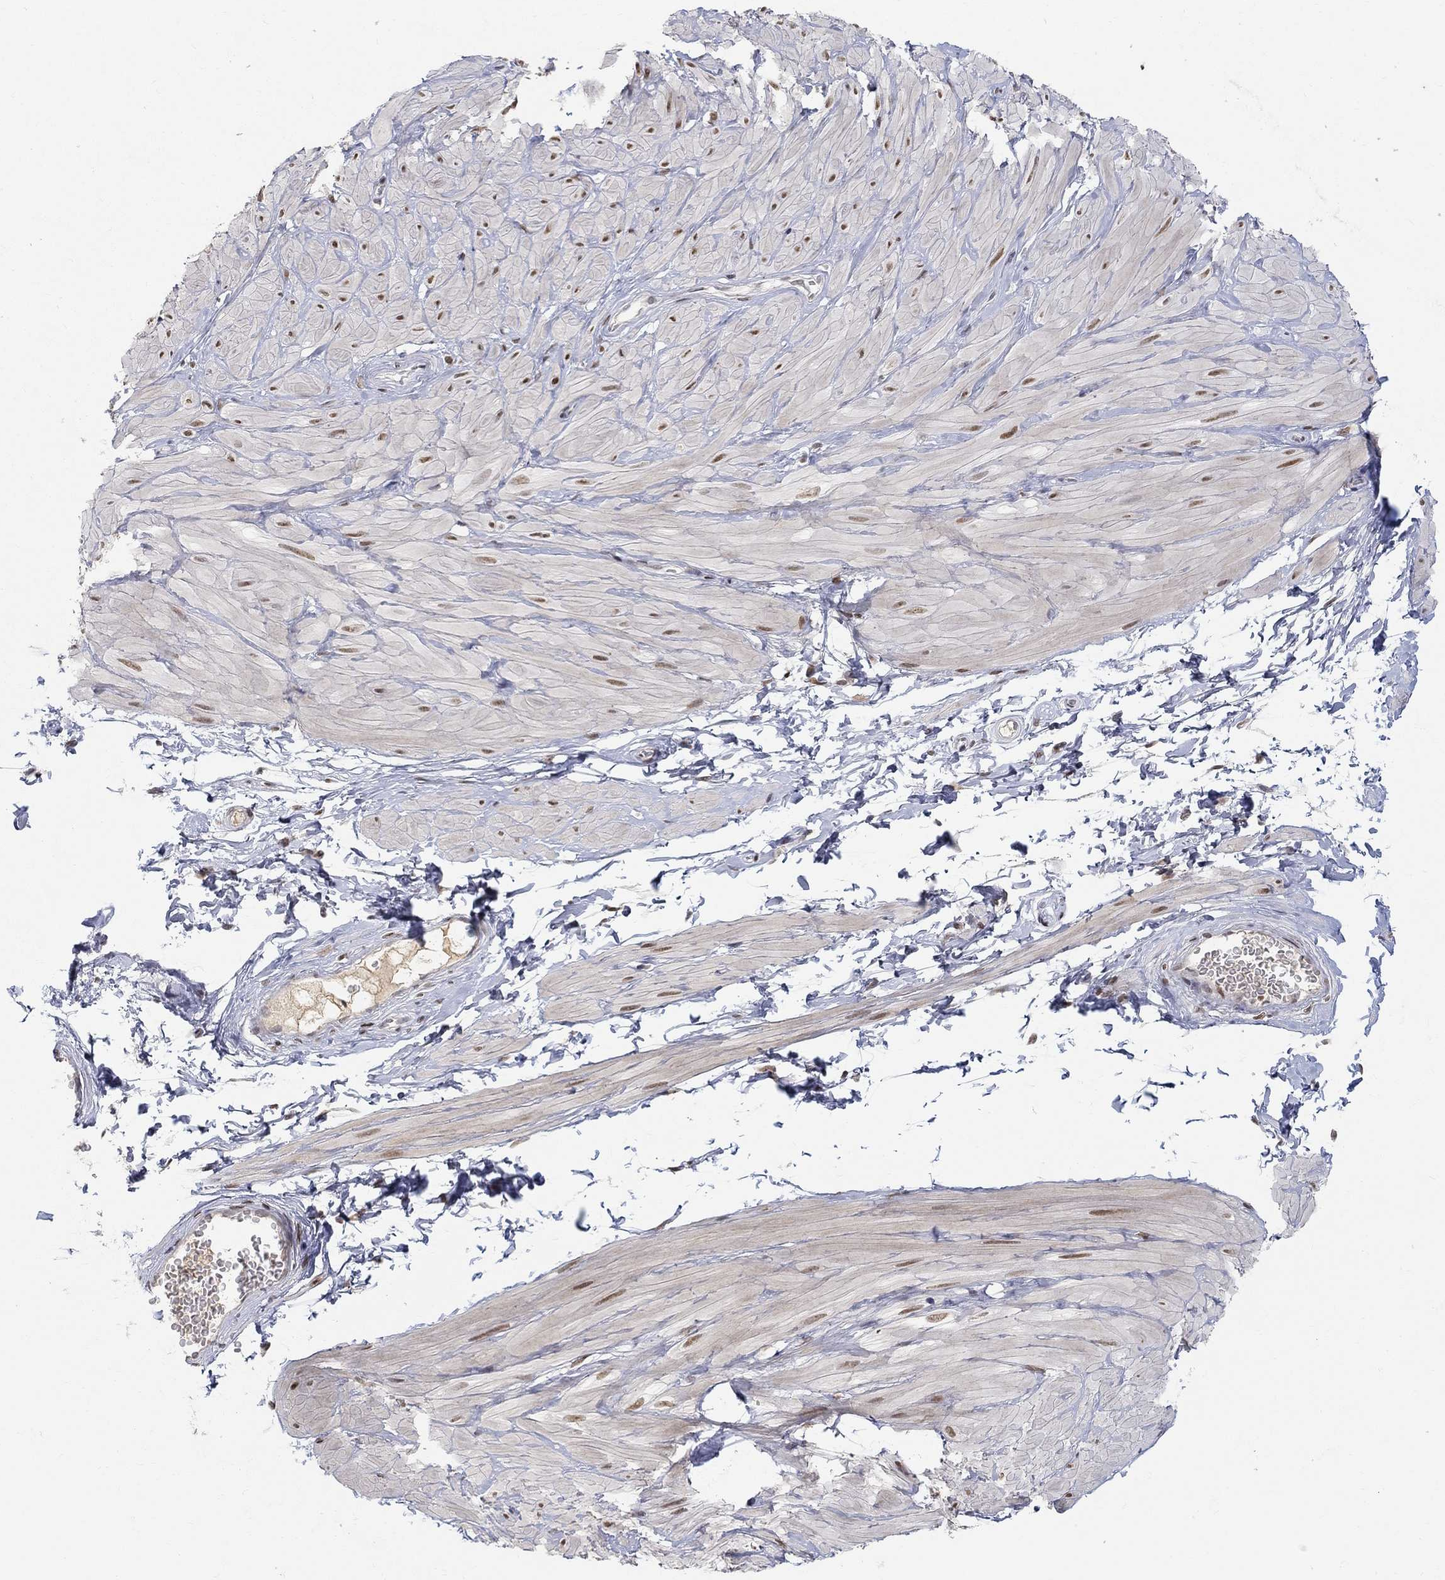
{"staining": {"intensity": "negative", "quantity": "none", "location": "none"}, "tissue": "soft tissue", "cell_type": "Fibroblasts", "image_type": "normal", "snomed": [{"axis": "morphology", "description": "Normal tissue, NOS"}, {"axis": "topography", "description": "Smooth muscle"}, {"axis": "topography", "description": "Peripheral nerve tissue"}], "caption": "Immunohistochemistry (IHC) histopathology image of unremarkable soft tissue stained for a protein (brown), which reveals no staining in fibroblasts.", "gene": "KLF12", "patient": {"sex": "male", "age": 22}}